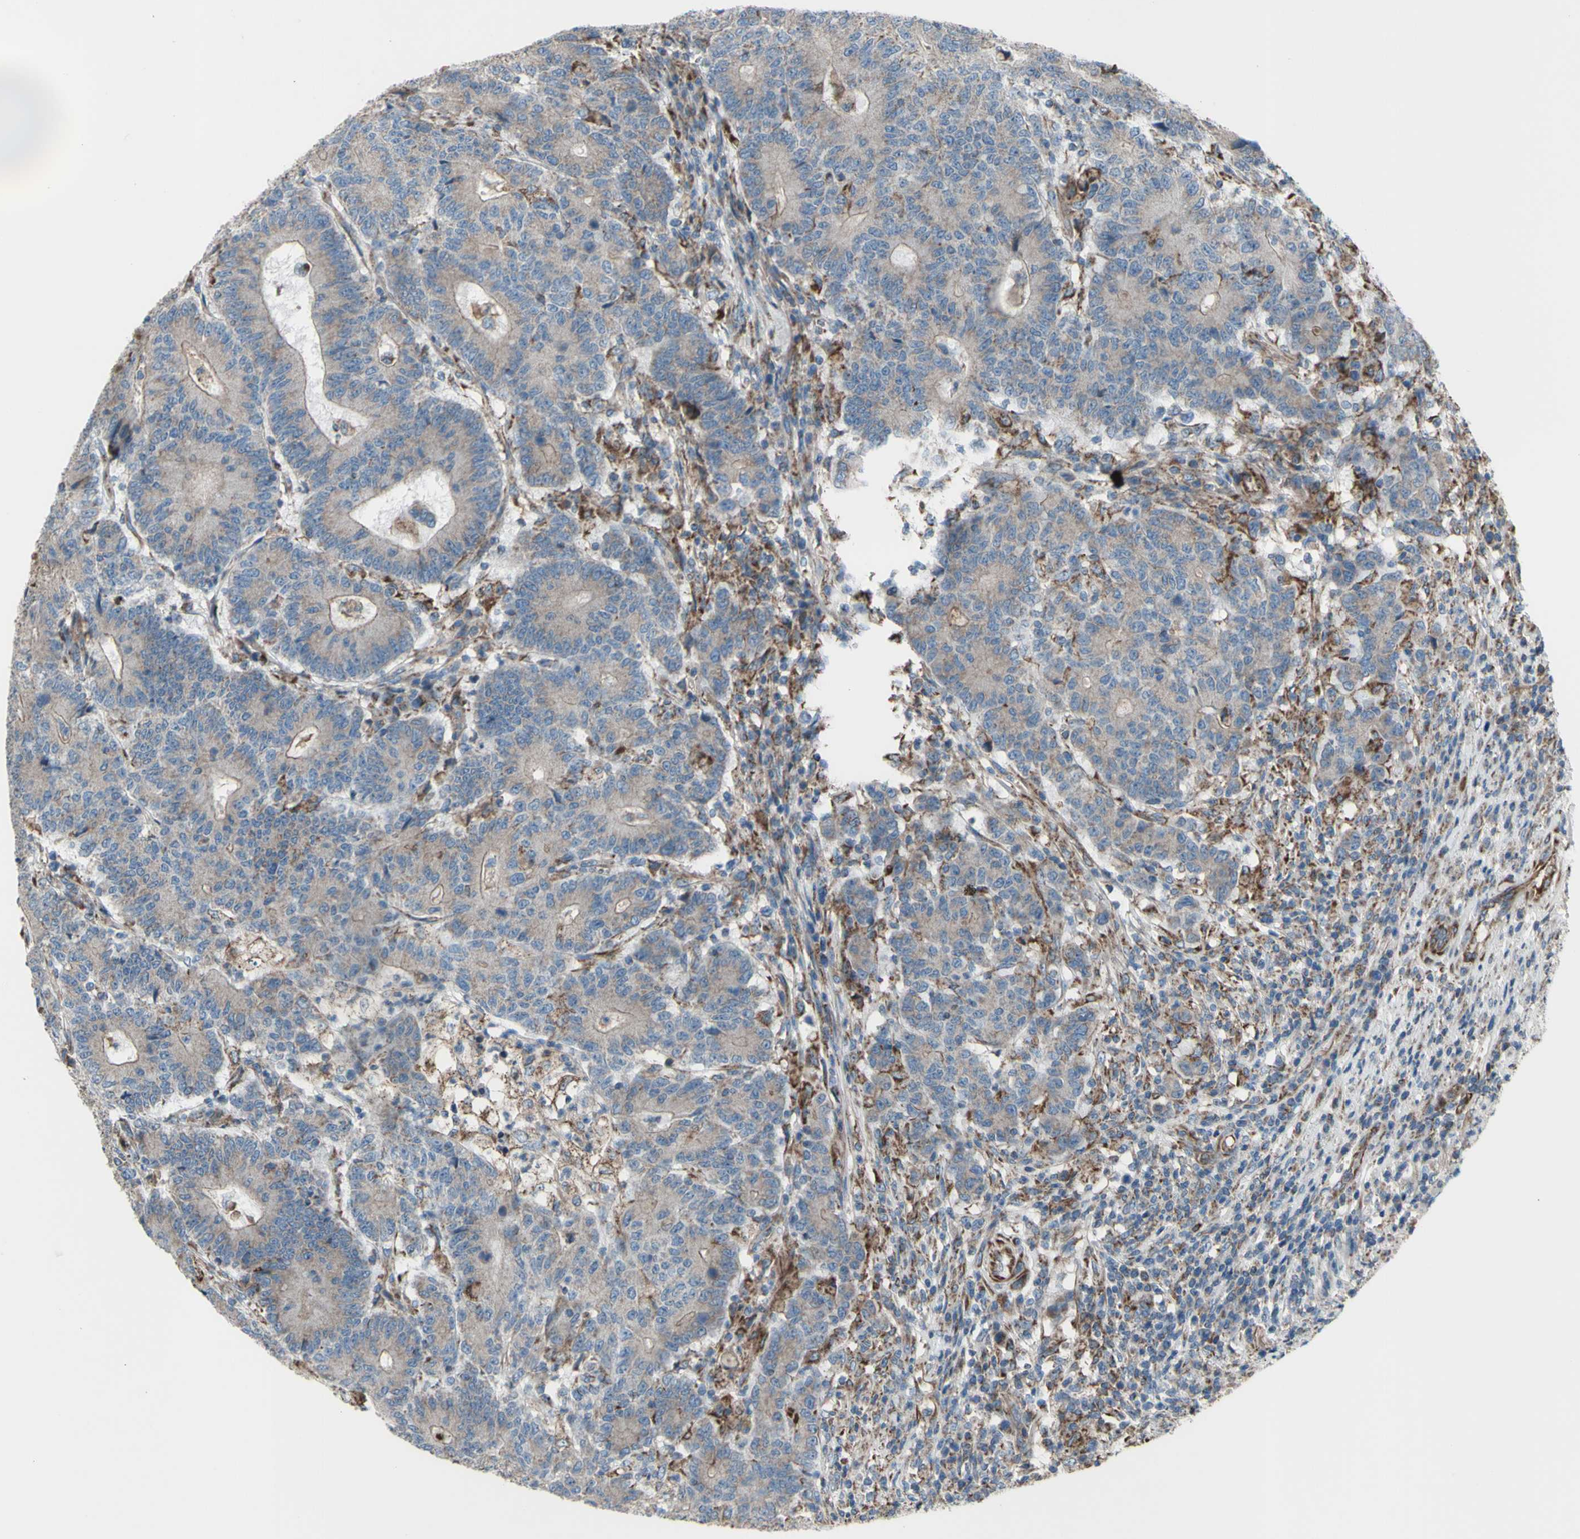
{"staining": {"intensity": "weak", "quantity": ">75%", "location": "cytoplasmic/membranous"}, "tissue": "colorectal cancer", "cell_type": "Tumor cells", "image_type": "cancer", "snomed": [{"axis": "morphology", "description": "Normal tissue, NOS"}, {"axis": "morphology", "description": "Adenocarcinoma, NOS"}, {"axis": "topography", "description": "Colon"}], "caption": "This photomicrograph exhibits colorectal cancer stained with immunohistochemistry to label a protein in brown. The cytoplasmic/membranous of tumor cells show weak positivity for the protein. Nuclei are counter-stained blue.", "gene": "EMC7", "patient": {"sex": "female", "age": 75}}